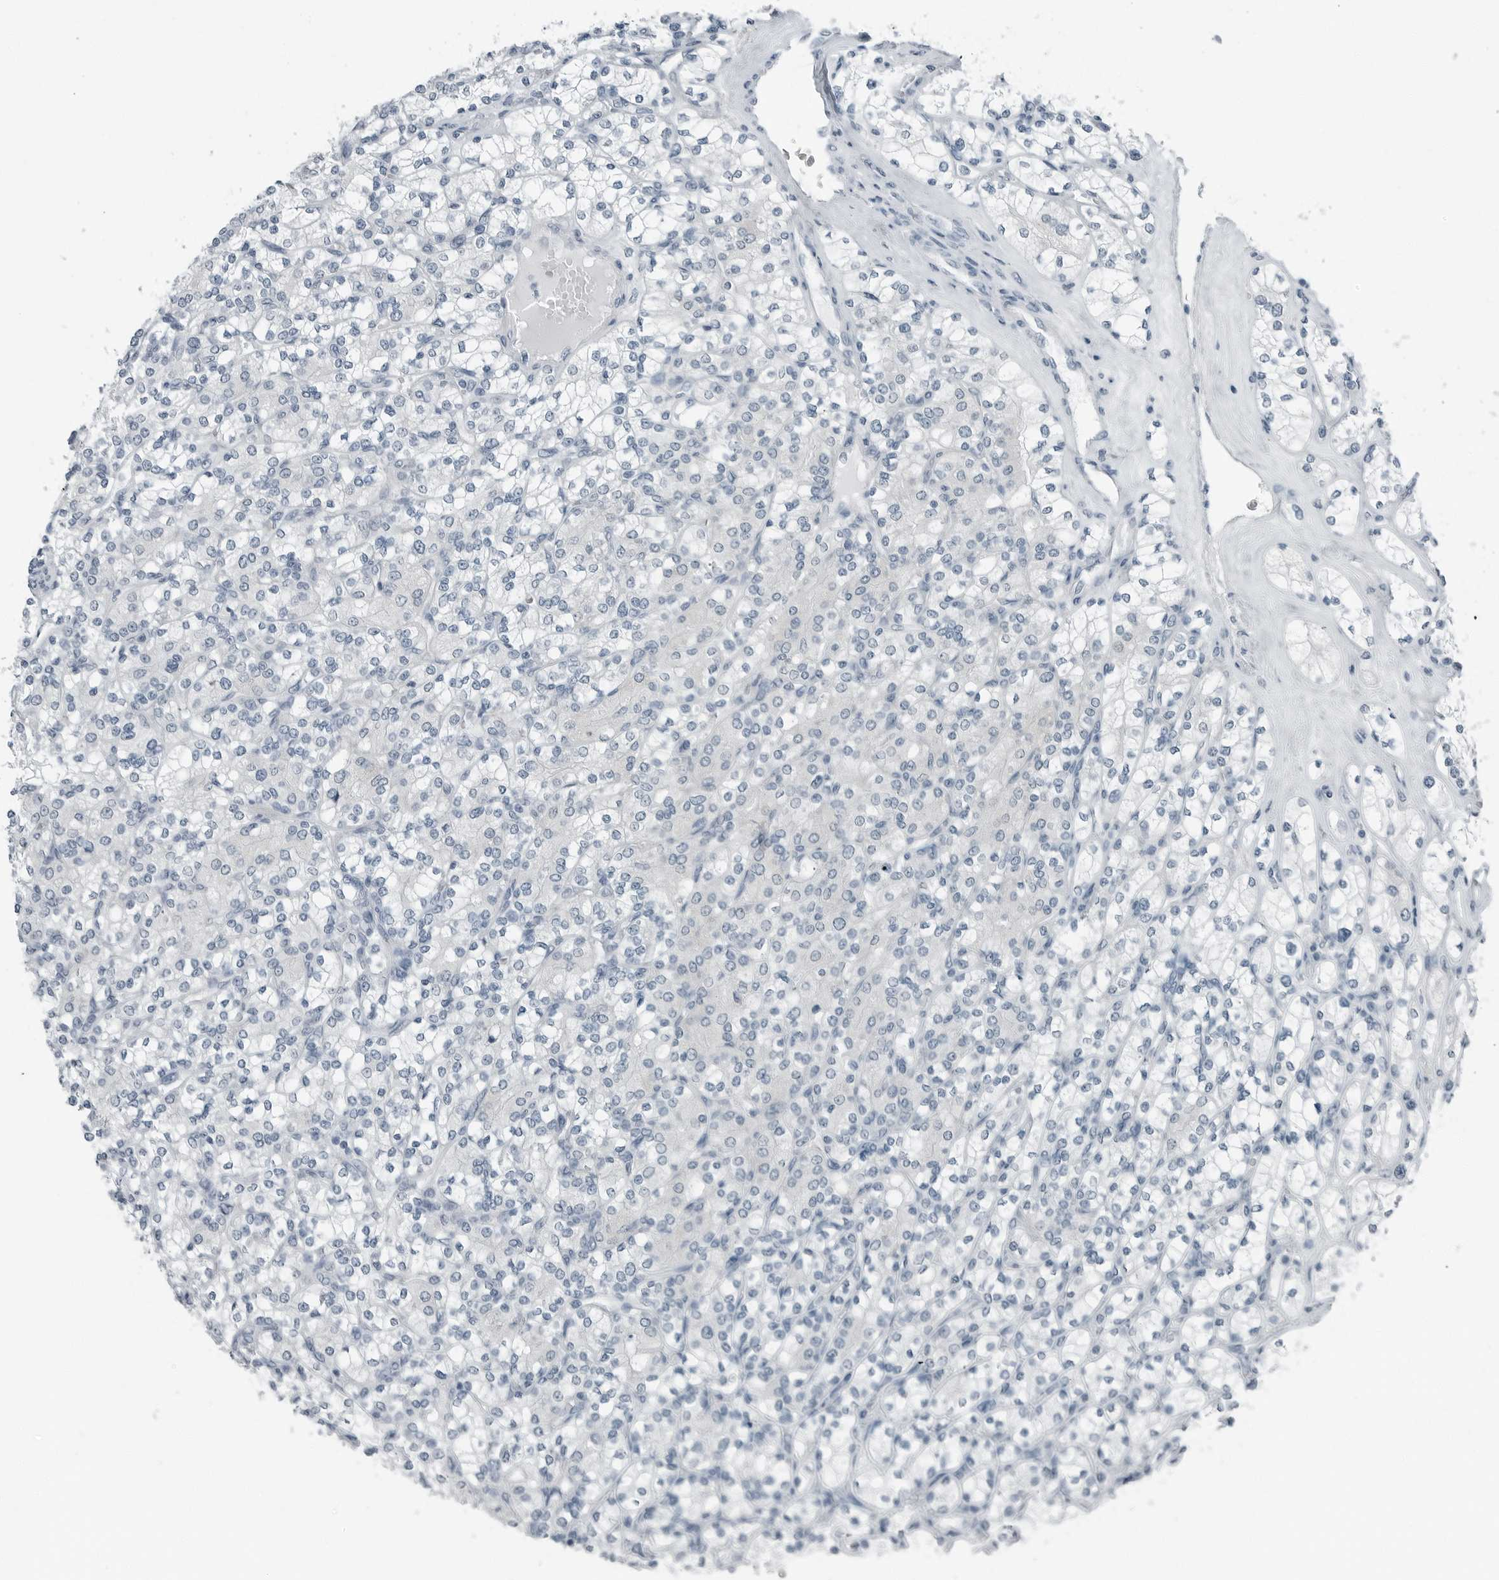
{"staining": {"intensity": "negative", "quantity": "none", "location": "none"}, "tissue": "renal cancer", "cell_type": "Tumor cells", "image_type": "cancer", "snomed": [{"axis": "morphology", "description": "Adenocarcinoma, NOS"}, {"axis": "topography", "description": "Kidney"}], "caption": "There is no significant expression in tumor cells of renal cancer (adenocarcinoma).", "gene": "ZPBP2", "patient": {"sex": "male", "age": 77}}